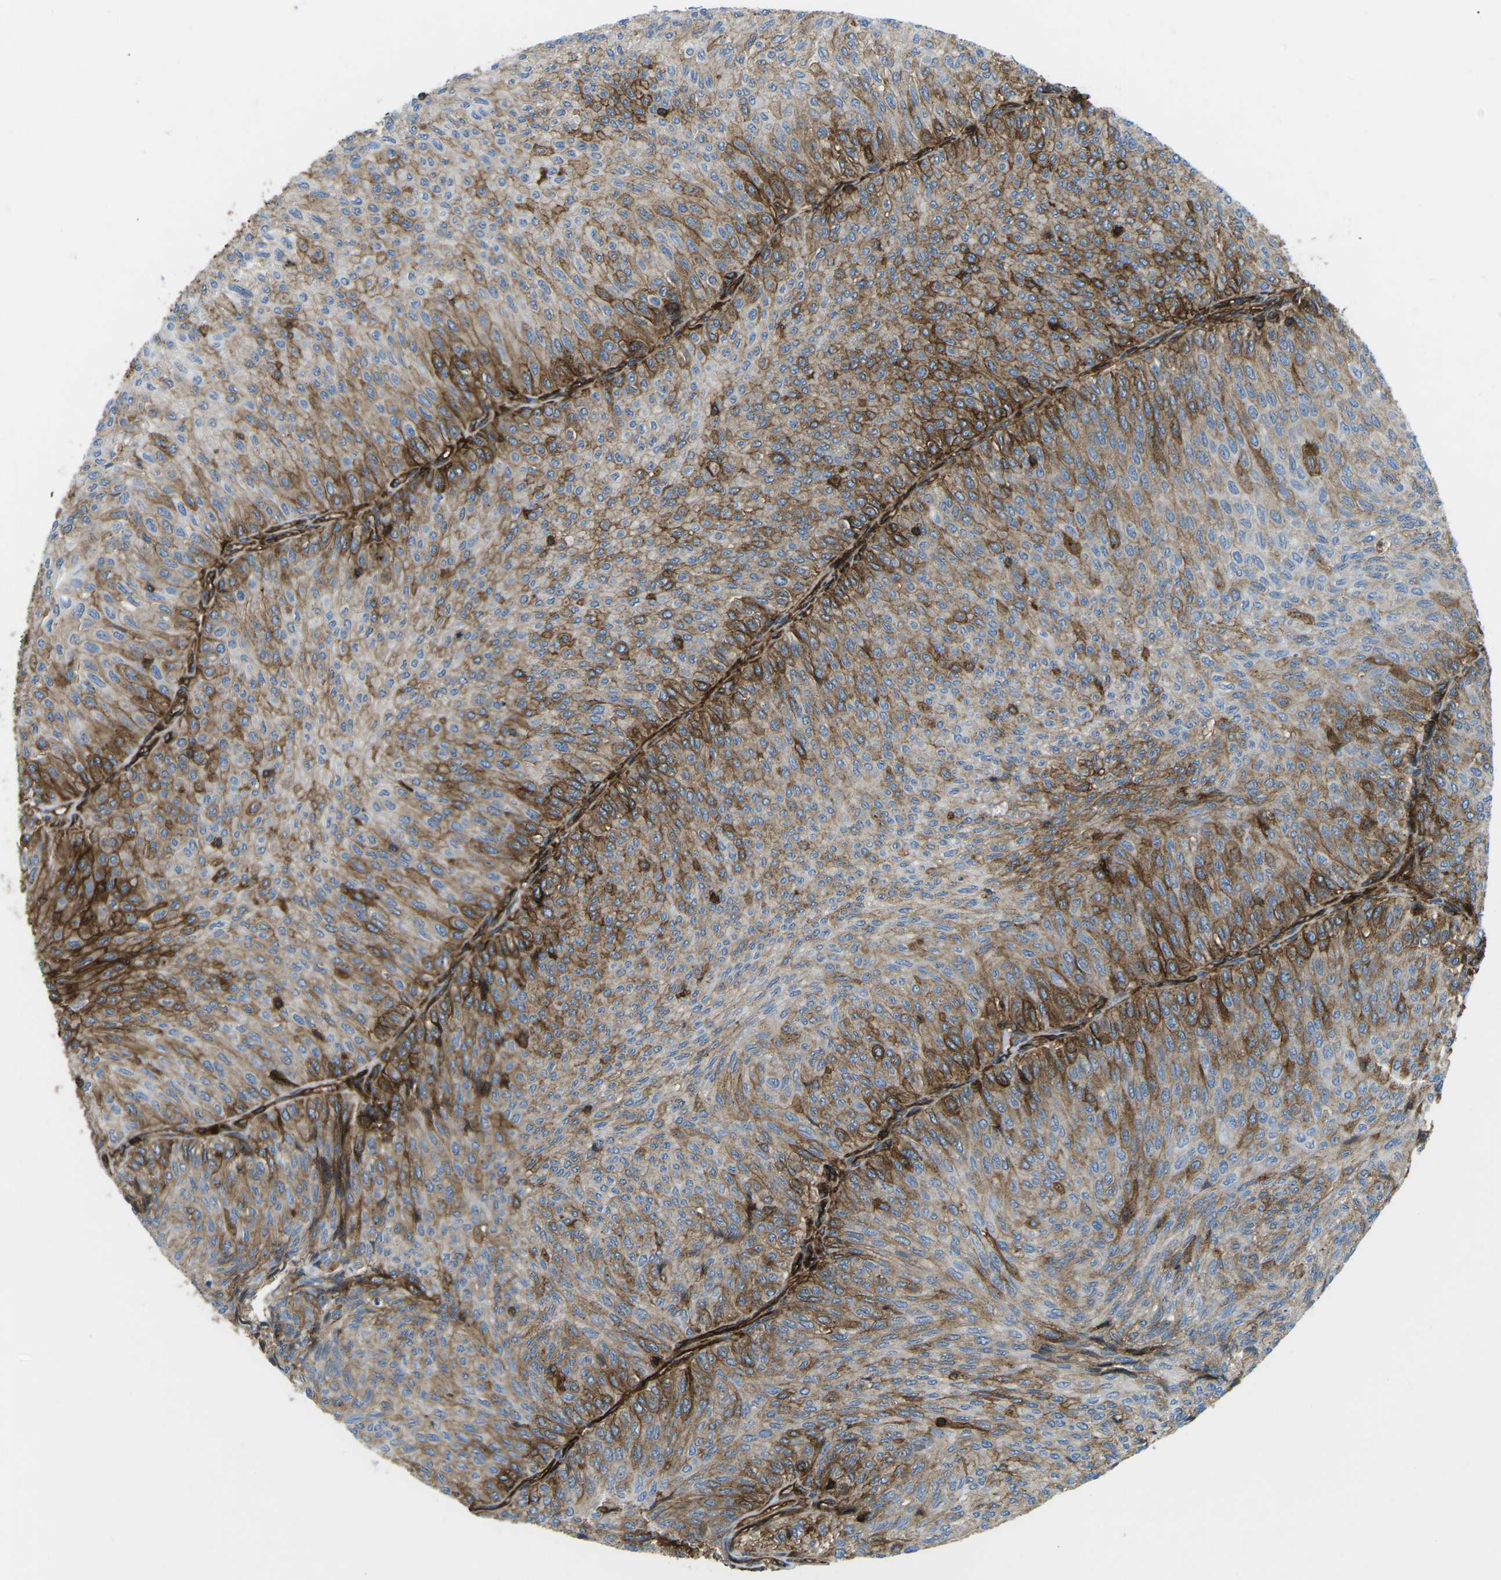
{"staining": {"intensity": "moderate", "quantity": ">75%", "location": "cytoplasmic/membranous"}, "tissue": "urothelial cancer", "cell_type": "Tumor cells", "image_type": "cancer", "snomed": [{"axis": "morphology", "description": "Urothelial carcinoma, Low grade"}, {"axis": "topography", "description": "Urinary bladder"}], "caption": "High-power microscopy captured an immunohistochemistry histopathology image of urothelial cancer, revealing moderate cytoplasmic/membranous staining in approximately >75% of tumor cells.", "gene": "HLA-B", "patient": {"sex": "male", "age": 78}}